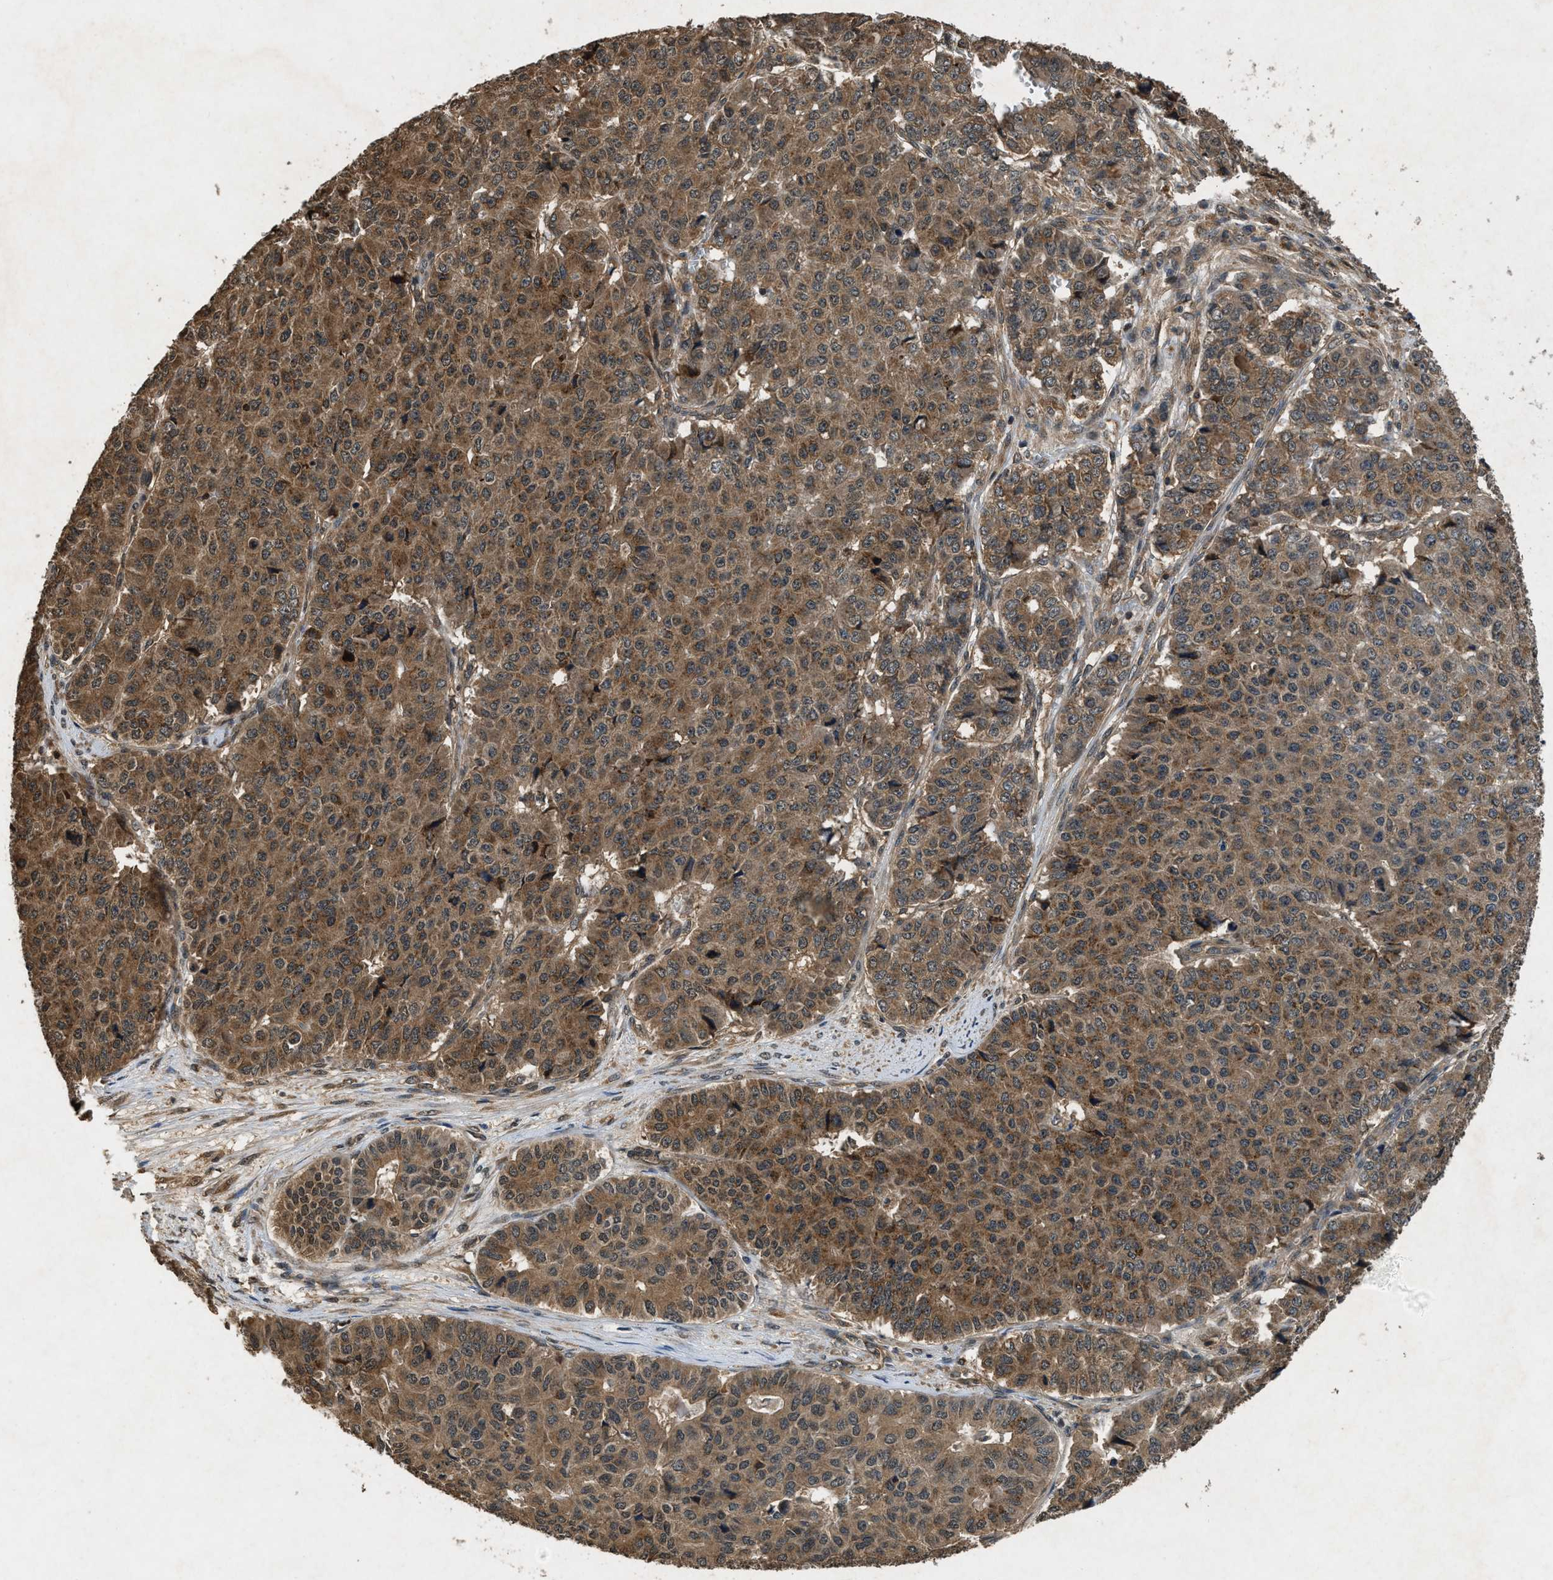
{"staining": {"intensity": "moderate", "quantity": ">75%", "location": "cytoplasmic/membranous"}, "tissue": "pancreatic cancer", "cell_type": "Tumor cells", "image_type": "cancer", "snomed": [{"axis": "morphology", "description": "Adenocarcinoma, NOS"}, {"axis": "topography", "description": "Pancreas"}], "caption": "High-magnification brightfield microscopy of pancreatic cancer (adenocarcinoma) stained with DAB (brown) and counterstained with hematoxylin (blue). tumor cells exhibit moderate cytoplasmic/membranous staining is appreciated in about>75% of cells. The staining is performed using DAB (3,3'-diaminobenzidine) brown chromogen to label protein expression. The nuclei are counter-stained blue using hematoxylin.", "gene": "RPS6KB1", "patient": {"sex": "male", "age": 50}}